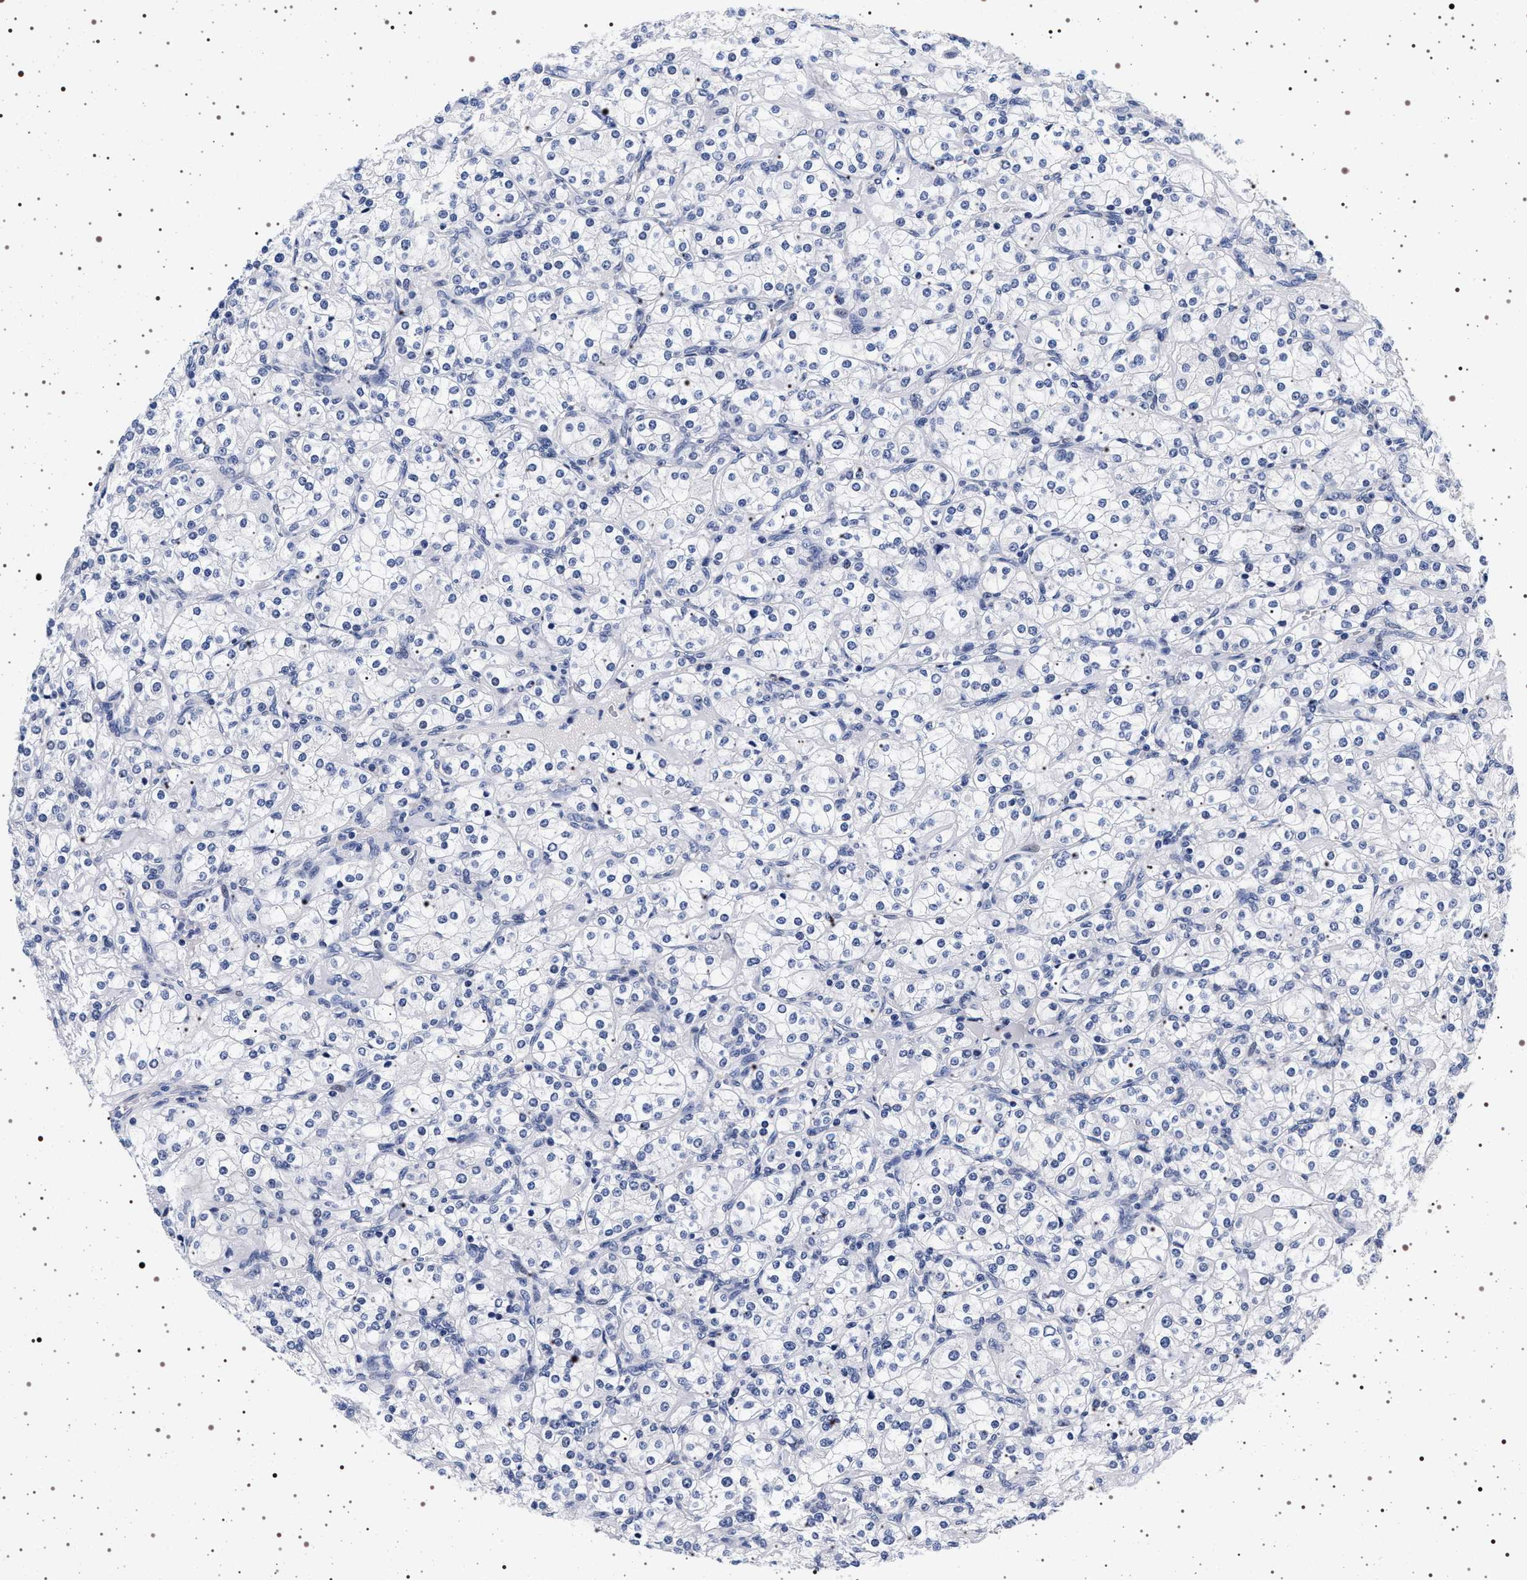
{"staining": {"intensity": "negative", "quantity": "none", "location": "none"}, "tissue": "renal cancer", "cell_type": "Tumor cells", "image_type": "cancer", "snomed": [{"axis": "morphology", "description": "Adenocarcinoma, NOS"}, {"axis": "topography", "description": "Kidney"}], "caption": "The immunohistochemistry (IHC) photomicrograph has no significant expression in tumor cells of adenocarcinoma (renal) tissue.", "gene": "MAPK10", "patient": {"sex": "male", "age": 77}}